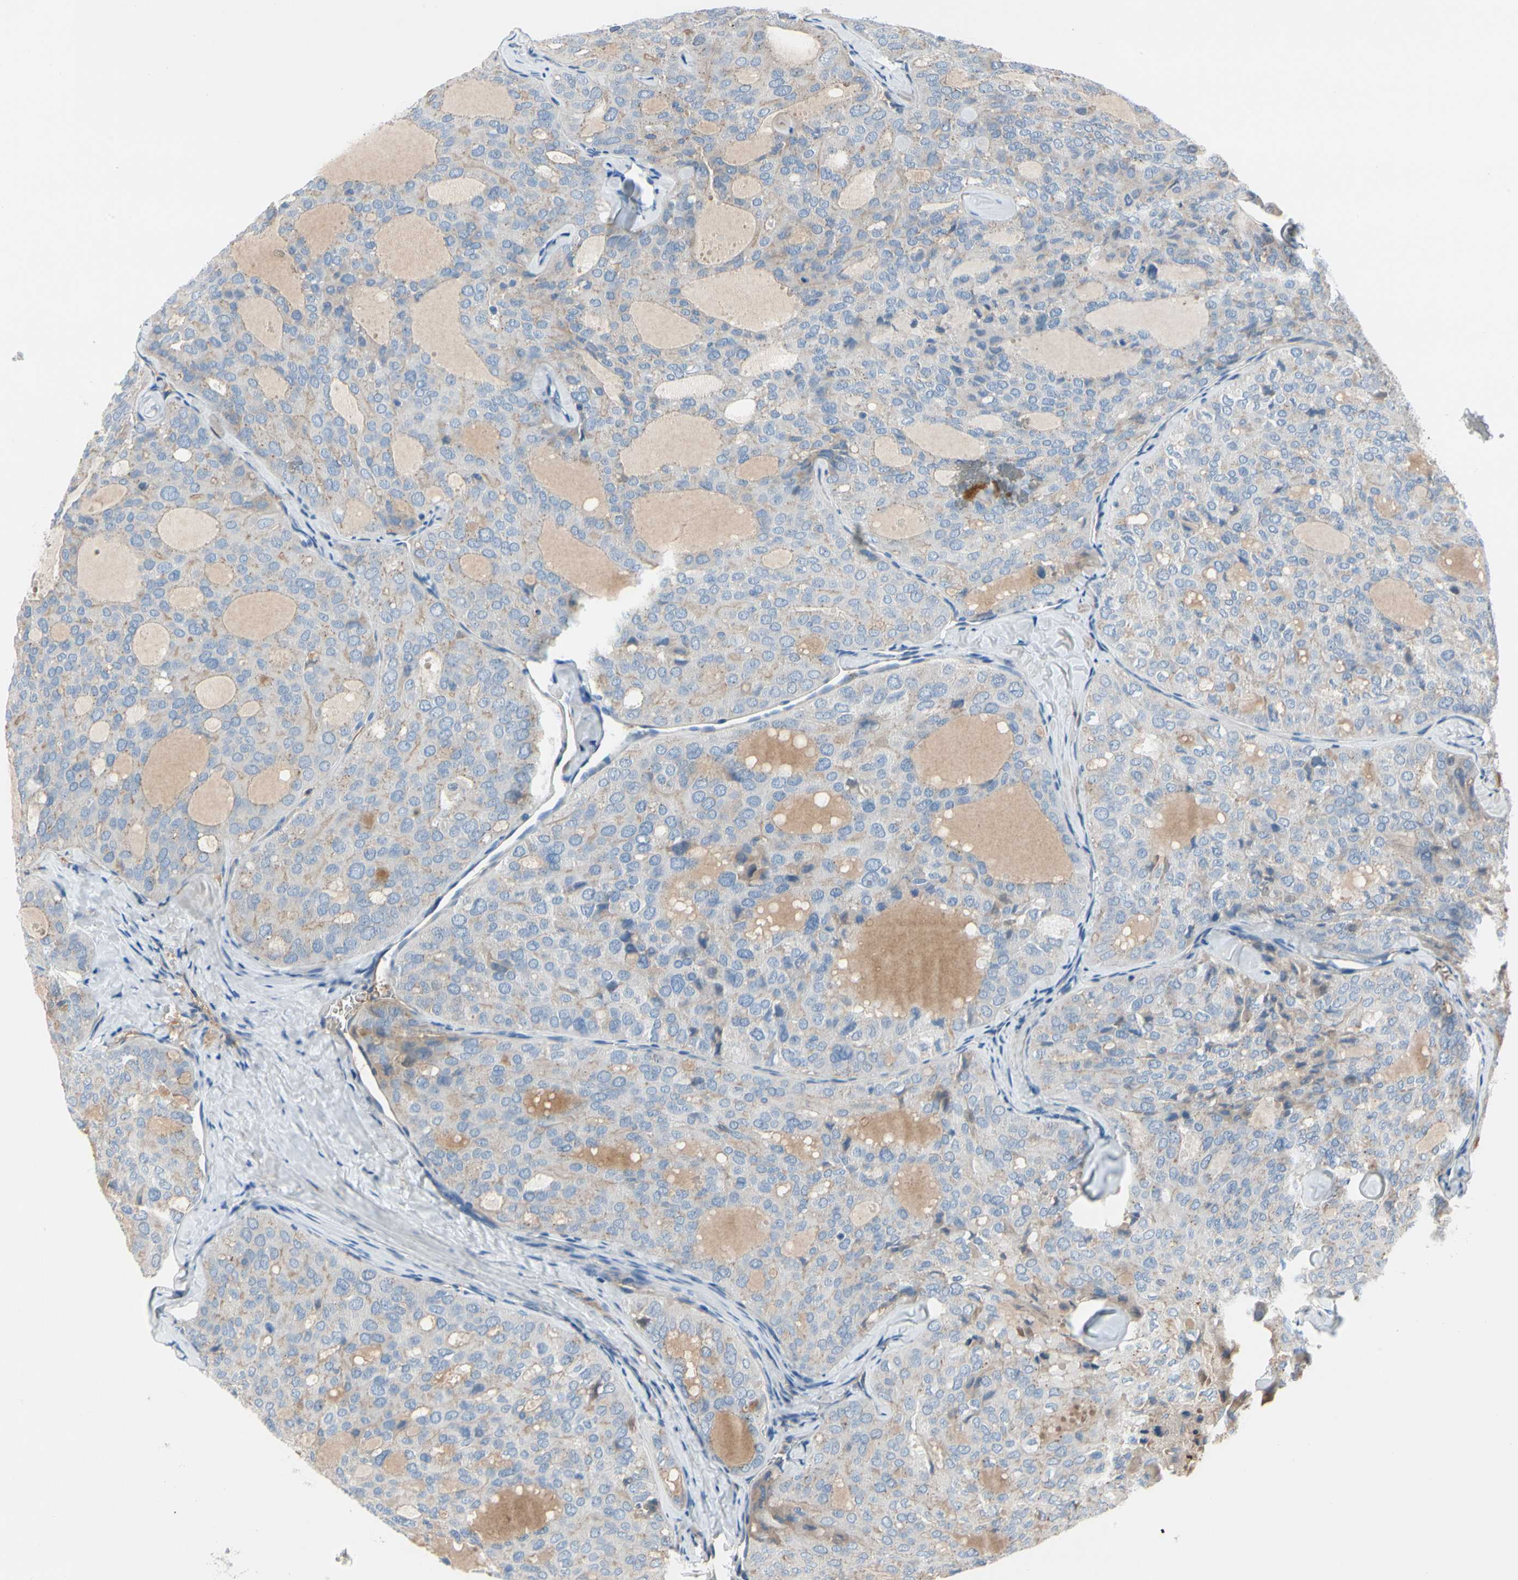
{"staining": {"intensity": "negative", "quantity": "none", "location": "none"}, "tissue": "thyroid cancer", "cell_type": "Tumor cells", "image_type": "cancer", "snomed": [{"axis": "morphology", "description": "Follicular adenoma carcinoma, NOS"}, {"axis": "topography", "description": "Thyroid gland"}], "caption": "Human thyroid cancer (follicular adenoma carcinoma) stained for a protein using immunohistochemistry (IHC) displays no staining in tumor cells.", "gene": "HJURP", "patient": {"sex": "male", "age": 75}}